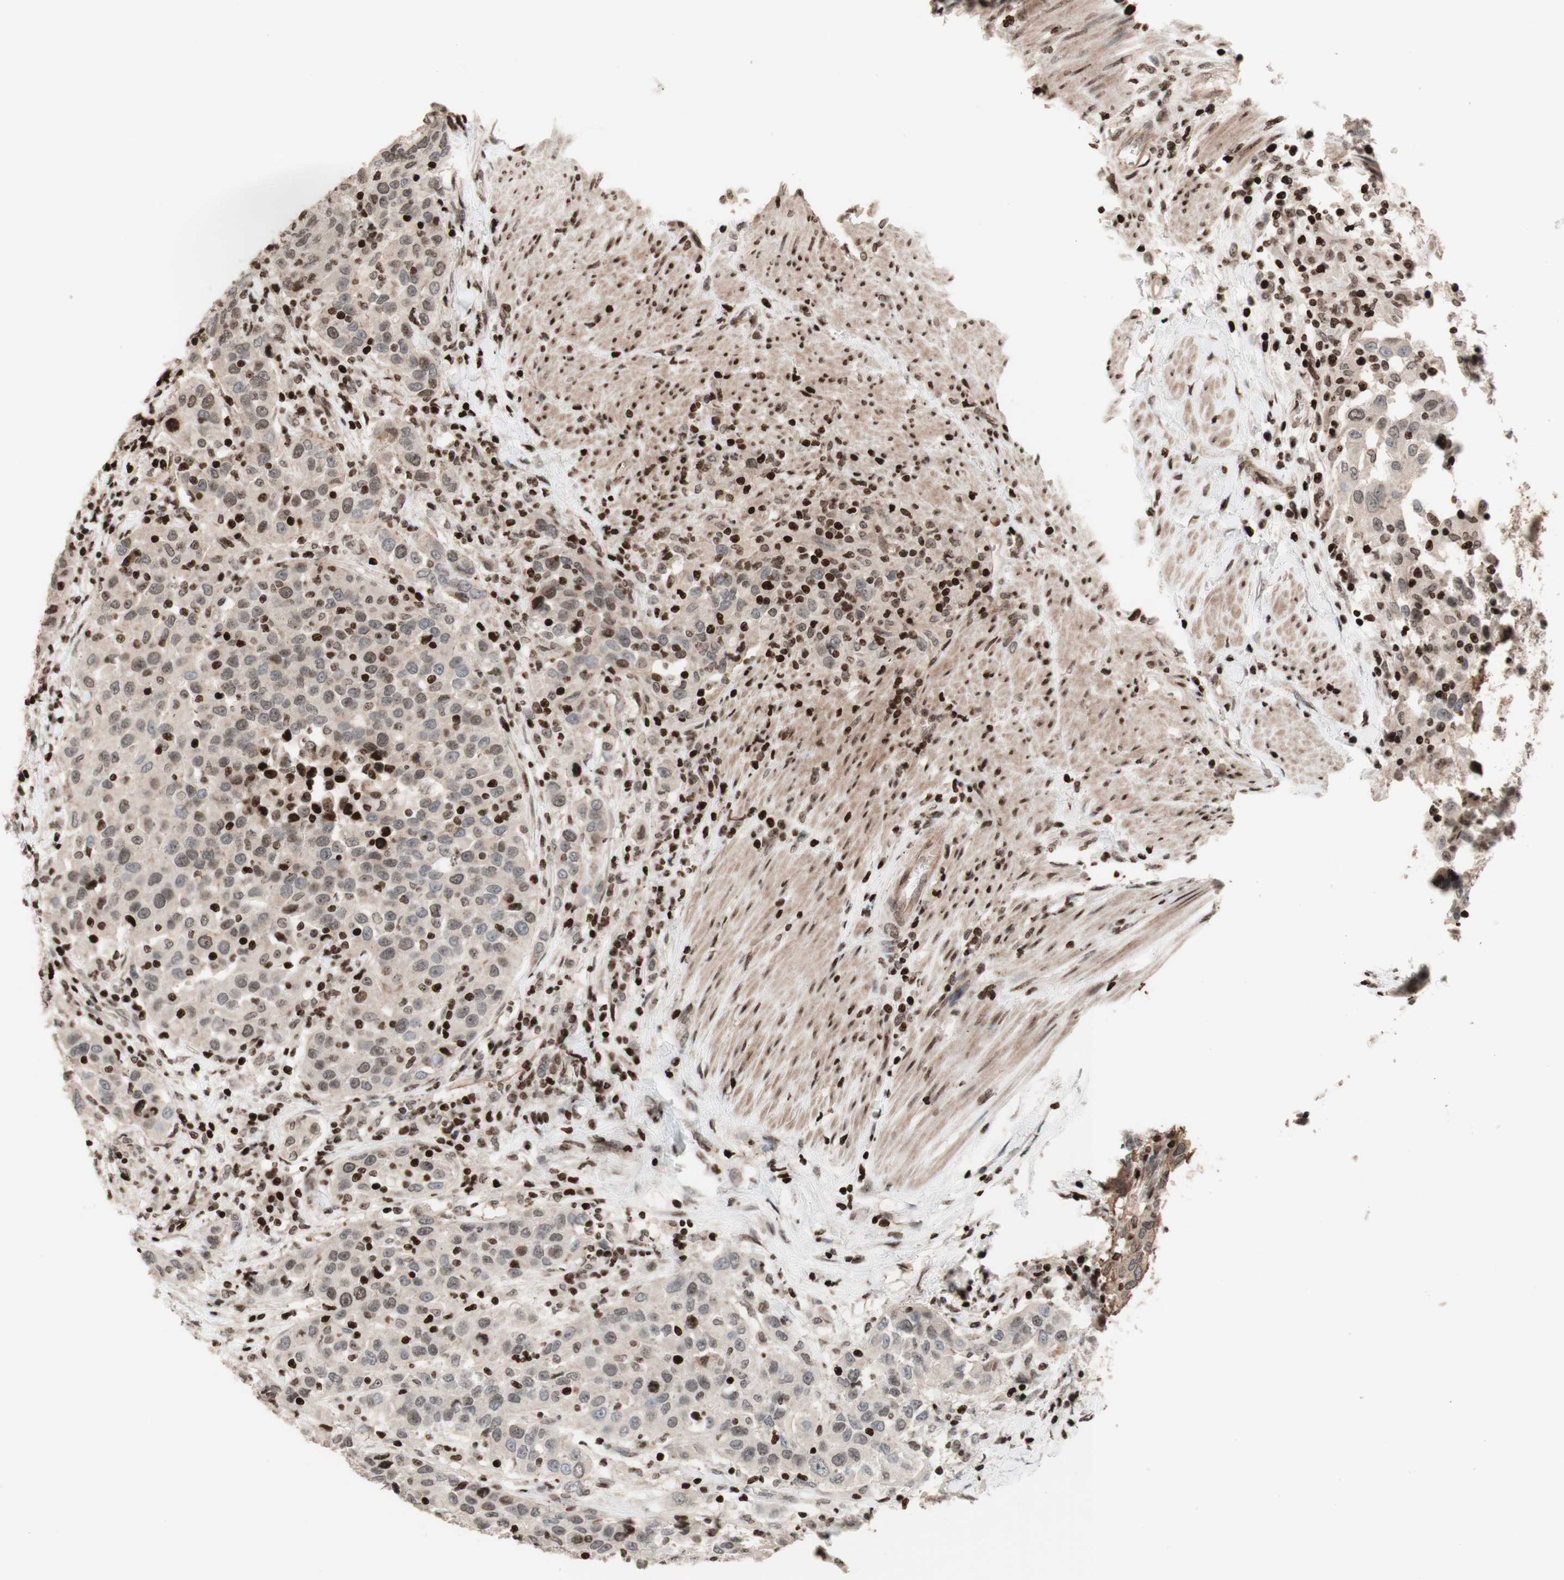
{"staining": {"intensity": "moderate", "quantity": "<25%", "location": "nuclear"}, "tissue": "urothelial cancer", "cell_type": "Tumor cells", "image_type": "cancer", "snomed": [{"axis": "morphology", "description": "Urothelial carcinoma, High grade"}, {"axis": "topography", "description": "Urinary bladder"}], "caption": "The photomicrograph reveals a brown stain indicating the presence of a protein in the nuclear of tumor cells in high-grade urothelial carcinoma.", "gene": "POLA1", "patient": {"sex": "female", "age": 80}}